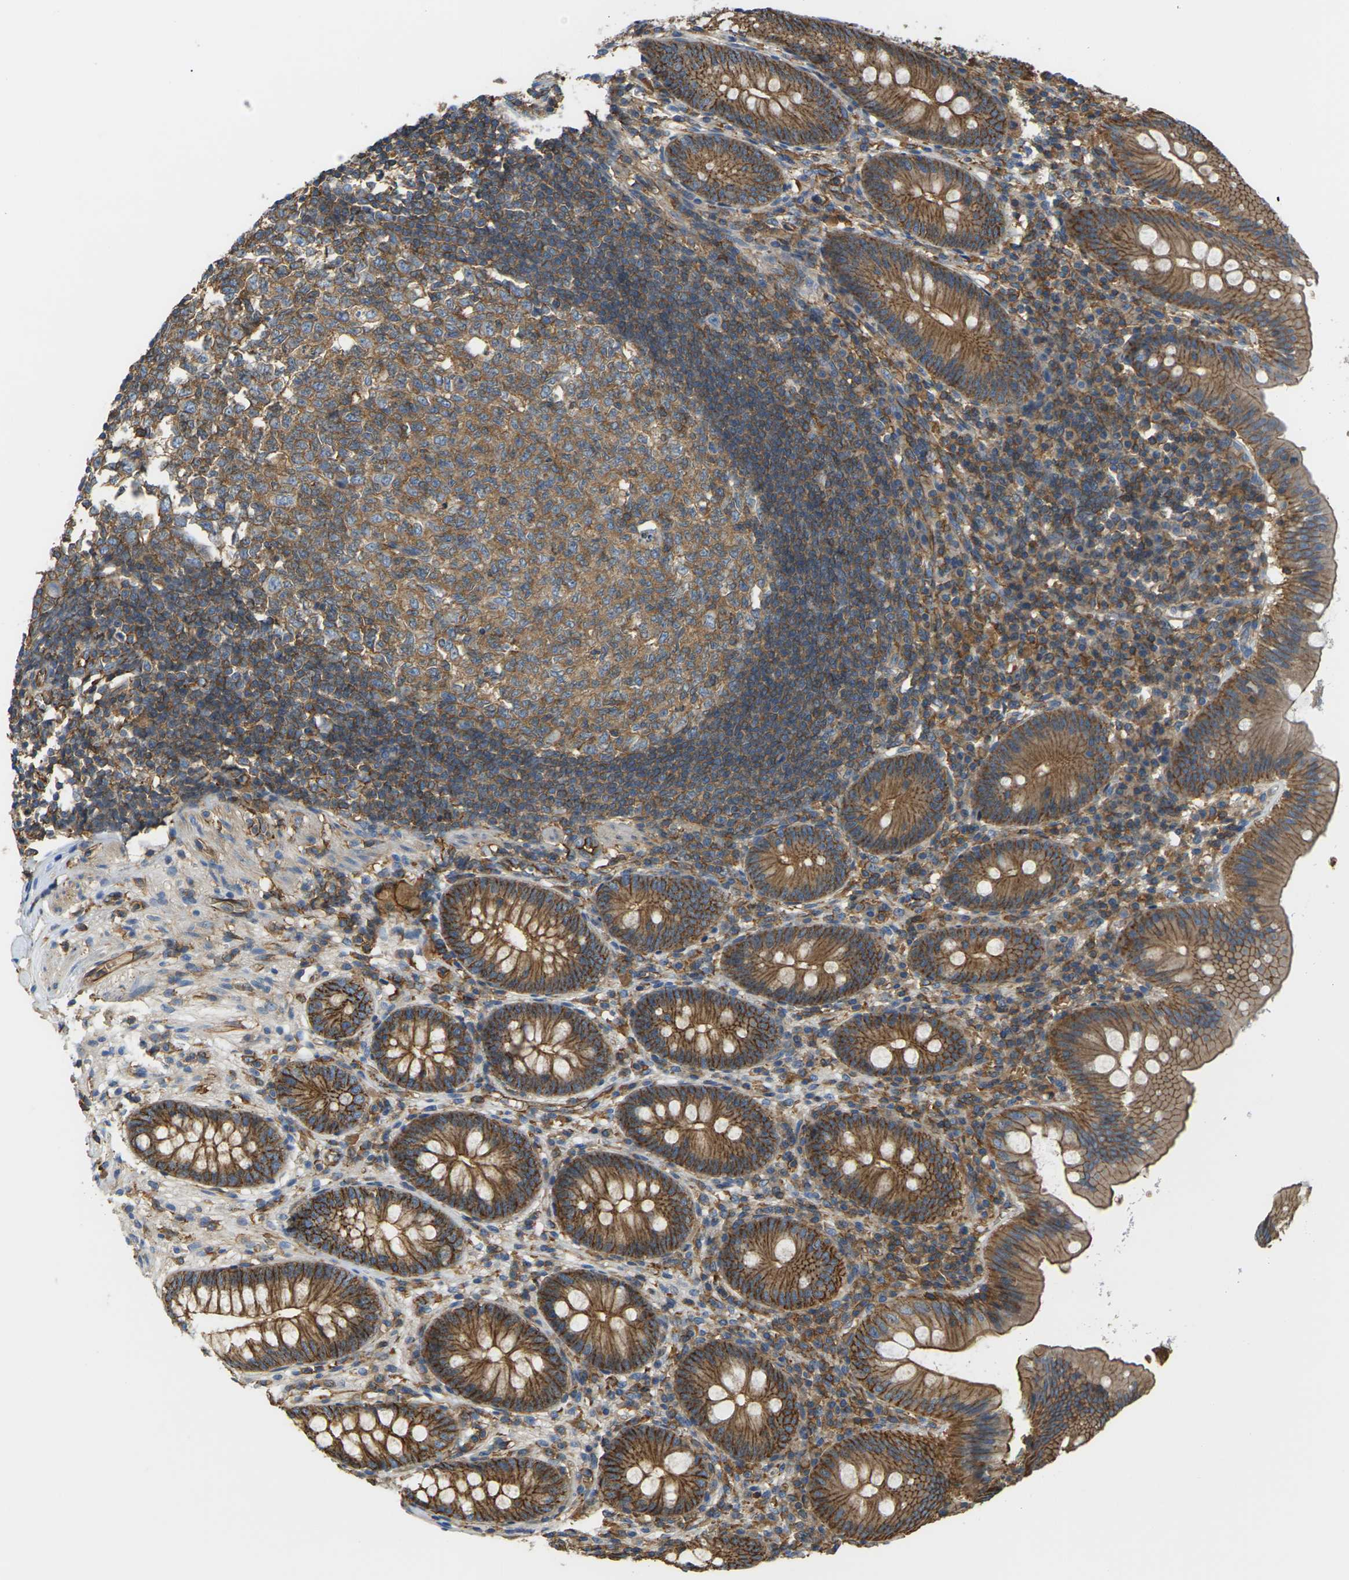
{"staining": {"intensity": "moderate", "quantity": ">75%", "location": "cytoplasmic/membranous"}, "tissue": "appendix", "cell_type": "Glandular cells", "image_type": "normal", "snomed": [{"axis": "morphology", "description": "Normal tissue, NOS"}, {"axis": "topography", "description": "Appendix"}], "caption": "Immunohistochemistry (IHC) histopathology image of normal appendix: human appendix stained using immunohistochemistry (IHC) shows medium levels of moderate protein expression localized specifically in the cytoplasmic/membranous of glandular cells, appearing as a cytoplasmic/membranous brown color.", "gene": "IQGAP1", "patient": {"sex": "male", "age": 56}}